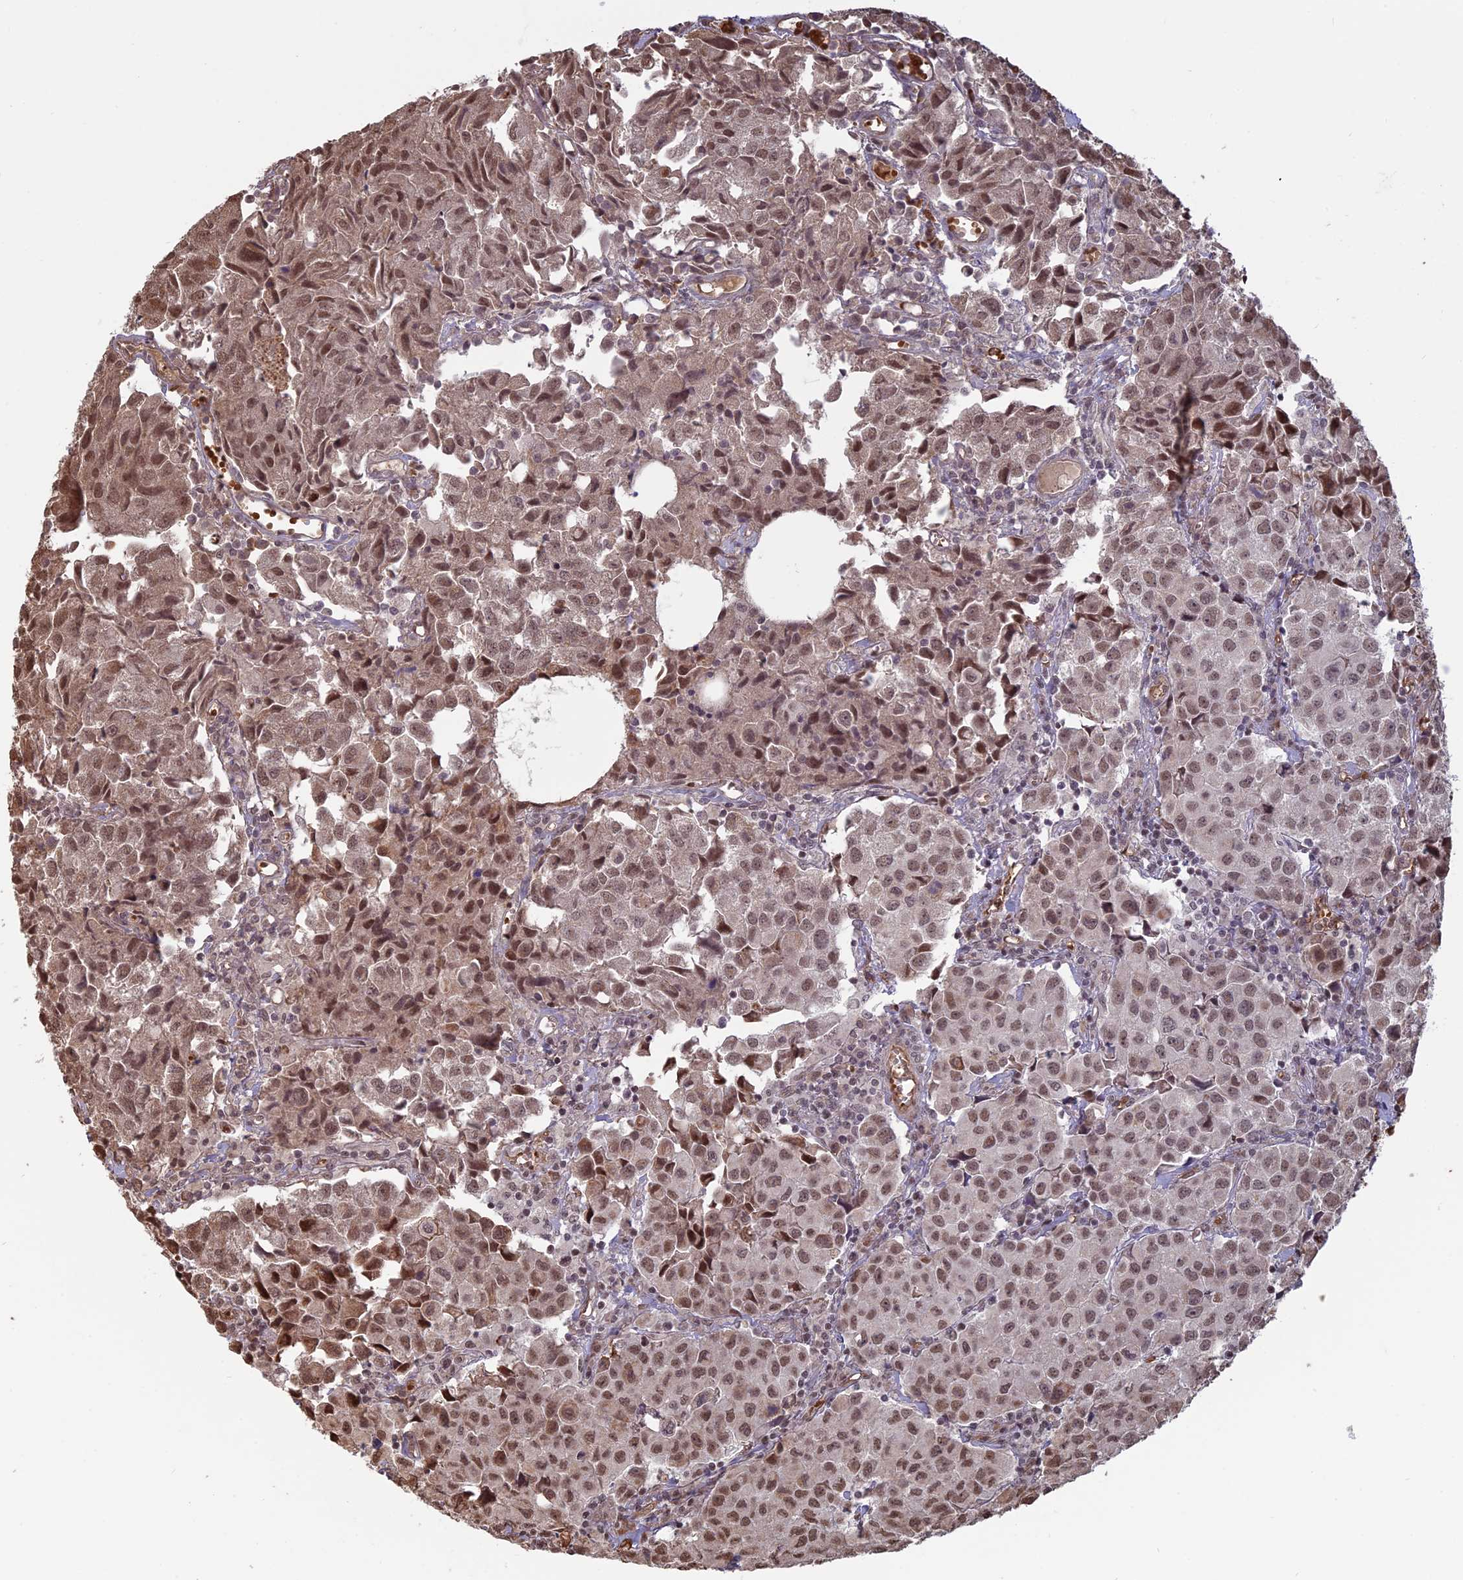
{"staining": {"intensity": "moderate", "quantity": ">75%", "location": "nuclear"}, "tissue": "urothelial cancer", "cell_type": "Tumor cells", "image_type": "cancer", "snomed": [{"axis": "morphology", "description": "Urothelial carcinoma, High grade"}, {"axis": "topography", "description": "Urinary bladder"}], "caption": "Immunohistochemical staining of human urothelial cancer displays medium levels of moderate nuclear positivity in approximately >75% of tumor cells. (Stains: DAB (3,3'-diaminobenzidine) in brown, nuclei in blue, Microscopy: brightfield microscopy at high magnification).", "gene": "MFAP1", "patient": {"sex": "female", "age": 75}}